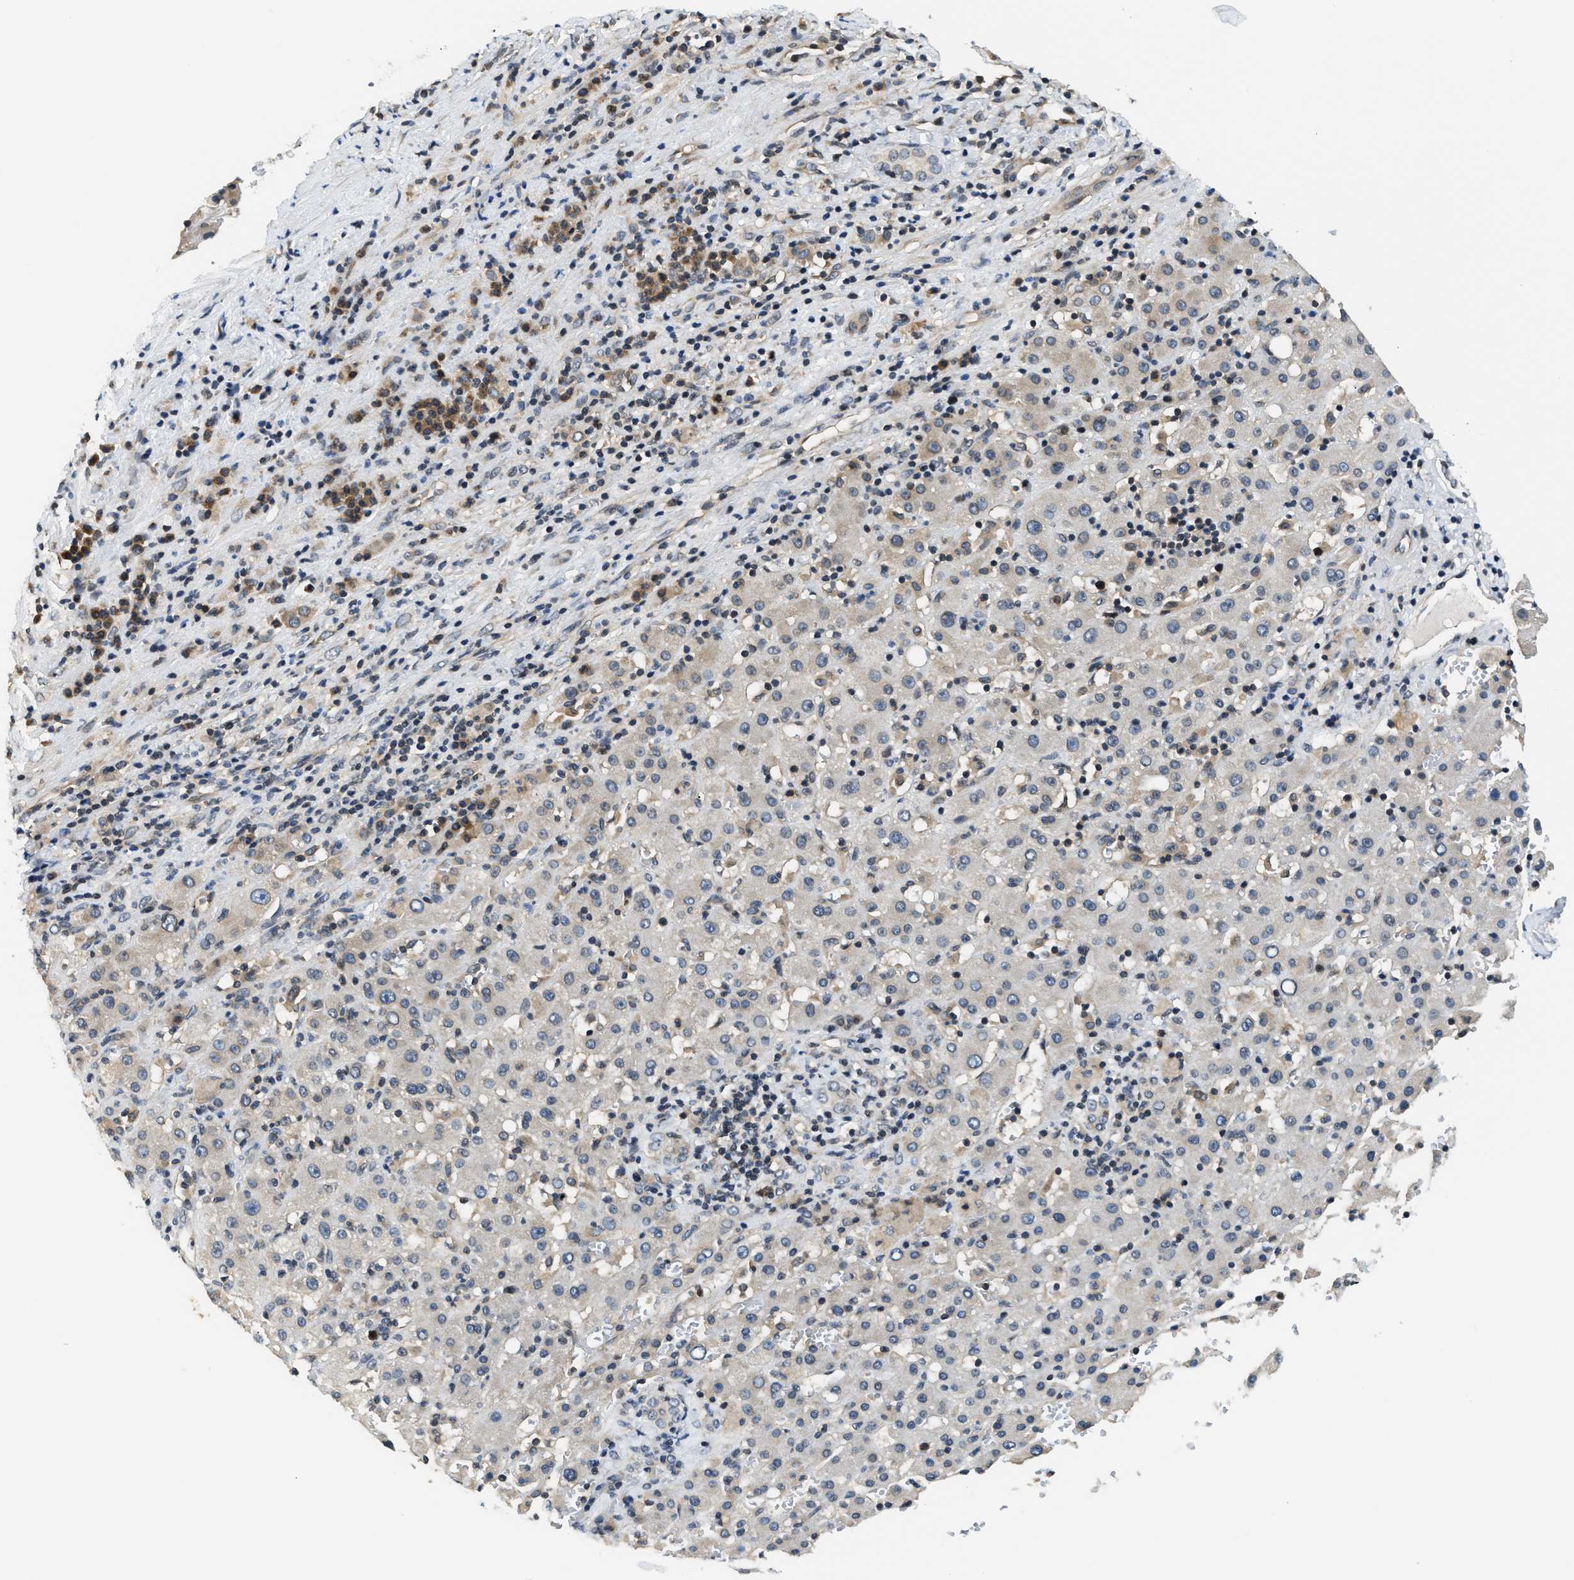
{"staining": {"intensity": "weak", "quantity": "25%-75%", "location": "cytoplasmic/membranous"}, "tissue": "liver cancer", "cell_type": "Tumor cells", "image_type": "cancer", "snomed": [{"axis": "morphology", "description": "Carcinoma, Hepatocellular, NOS"}, {"axis": "topography", "description": "Liver"}], "caption": "Human liver cancer (hepatocellular carcinoma) stained with a protein marker exhibits weak staining in tumor cells.", "gene": "RAB29", "patient": {"sex": "female", "age": 58}}